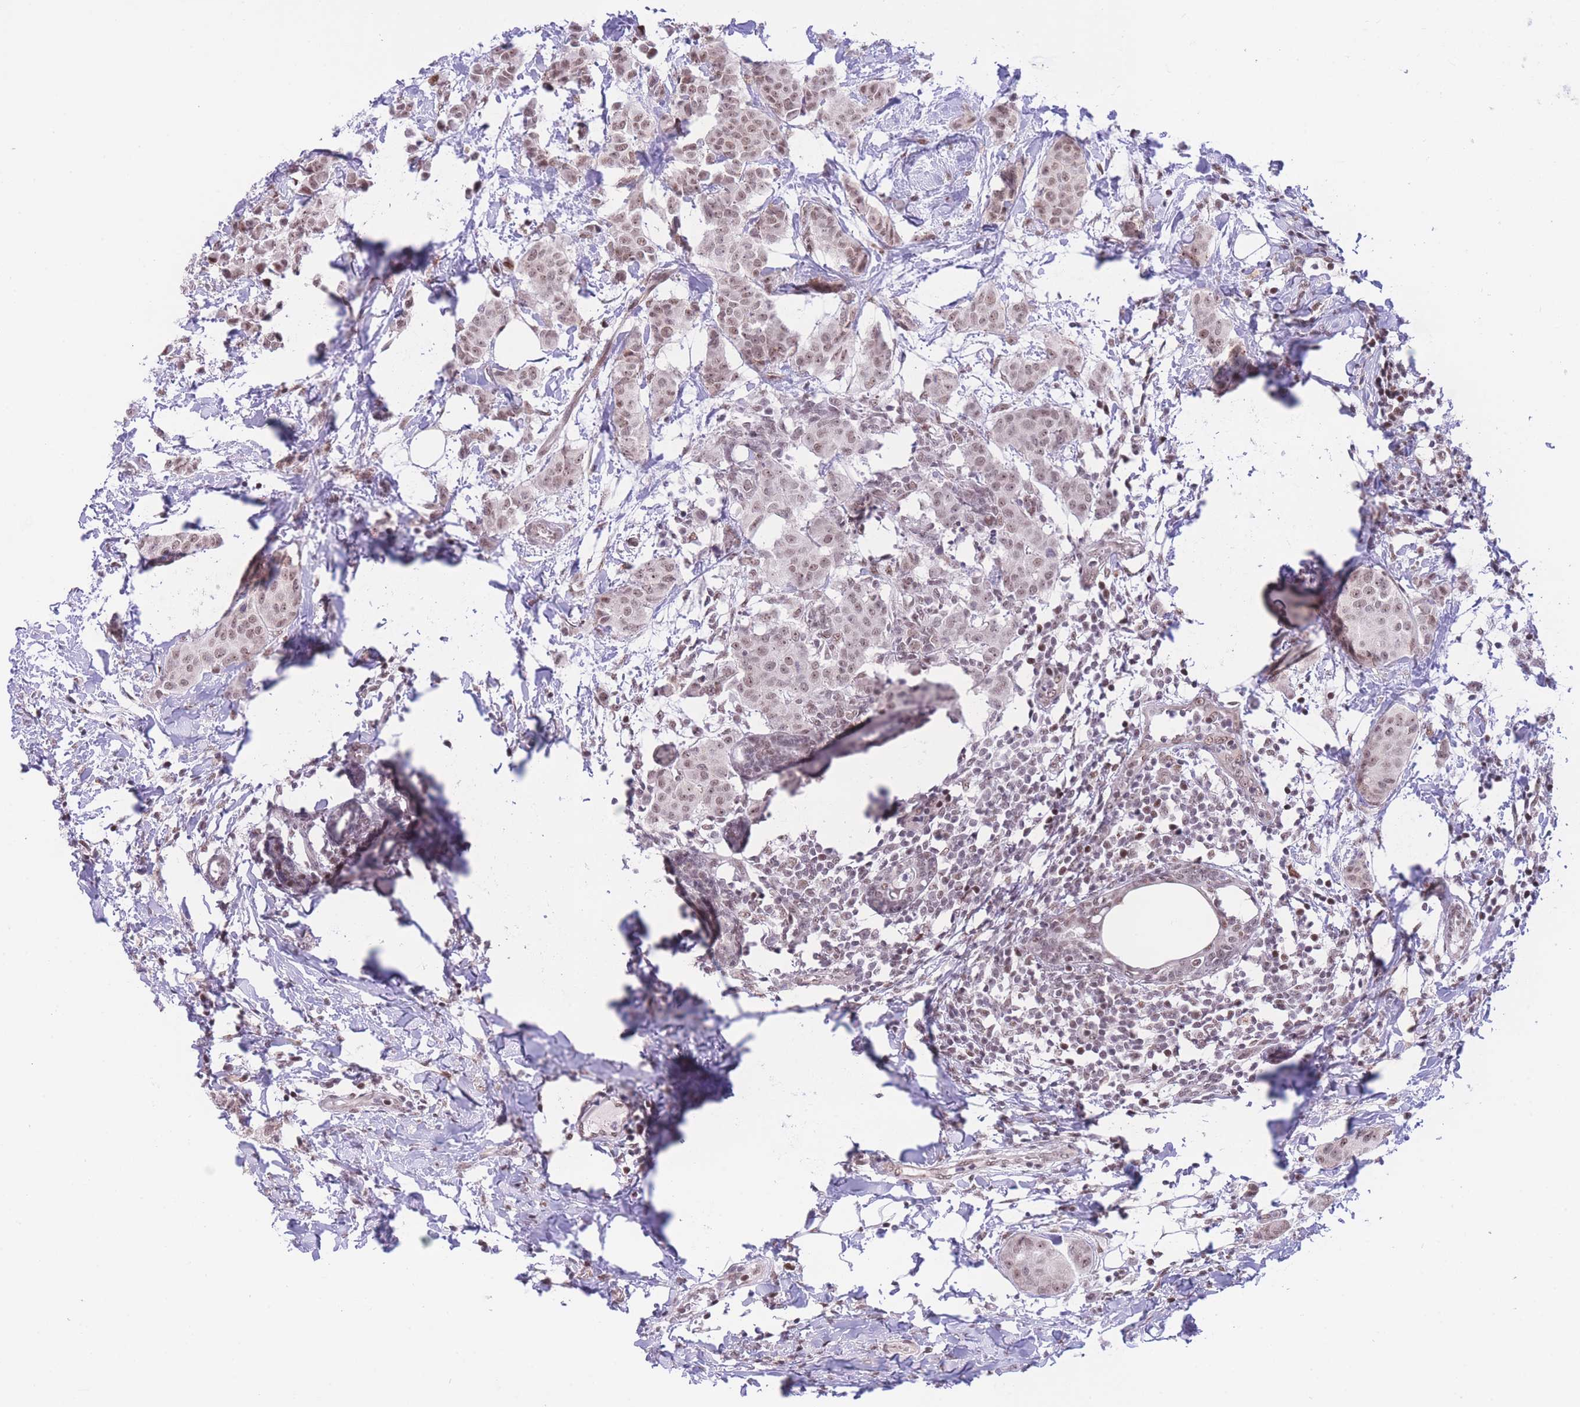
{"staining": {"intensity": "weak", "quantity": ">75%", "location": "nuclear"}, "tissue": "breast cancer", "cell_type": "Tumor cells", "image_type": "cancer", "snomed": [{"axis": "morphology", "description": "Duct carcinoma"}, {"axis": "topography", "description": "Breast"}], "caption": "Weak nuclear protein staining is appreciated in about >75% of tumor cells in intraductal carcinoma (breast).", "gene": "PCIF1", "patient": {"sex": "female", "age": 40}}